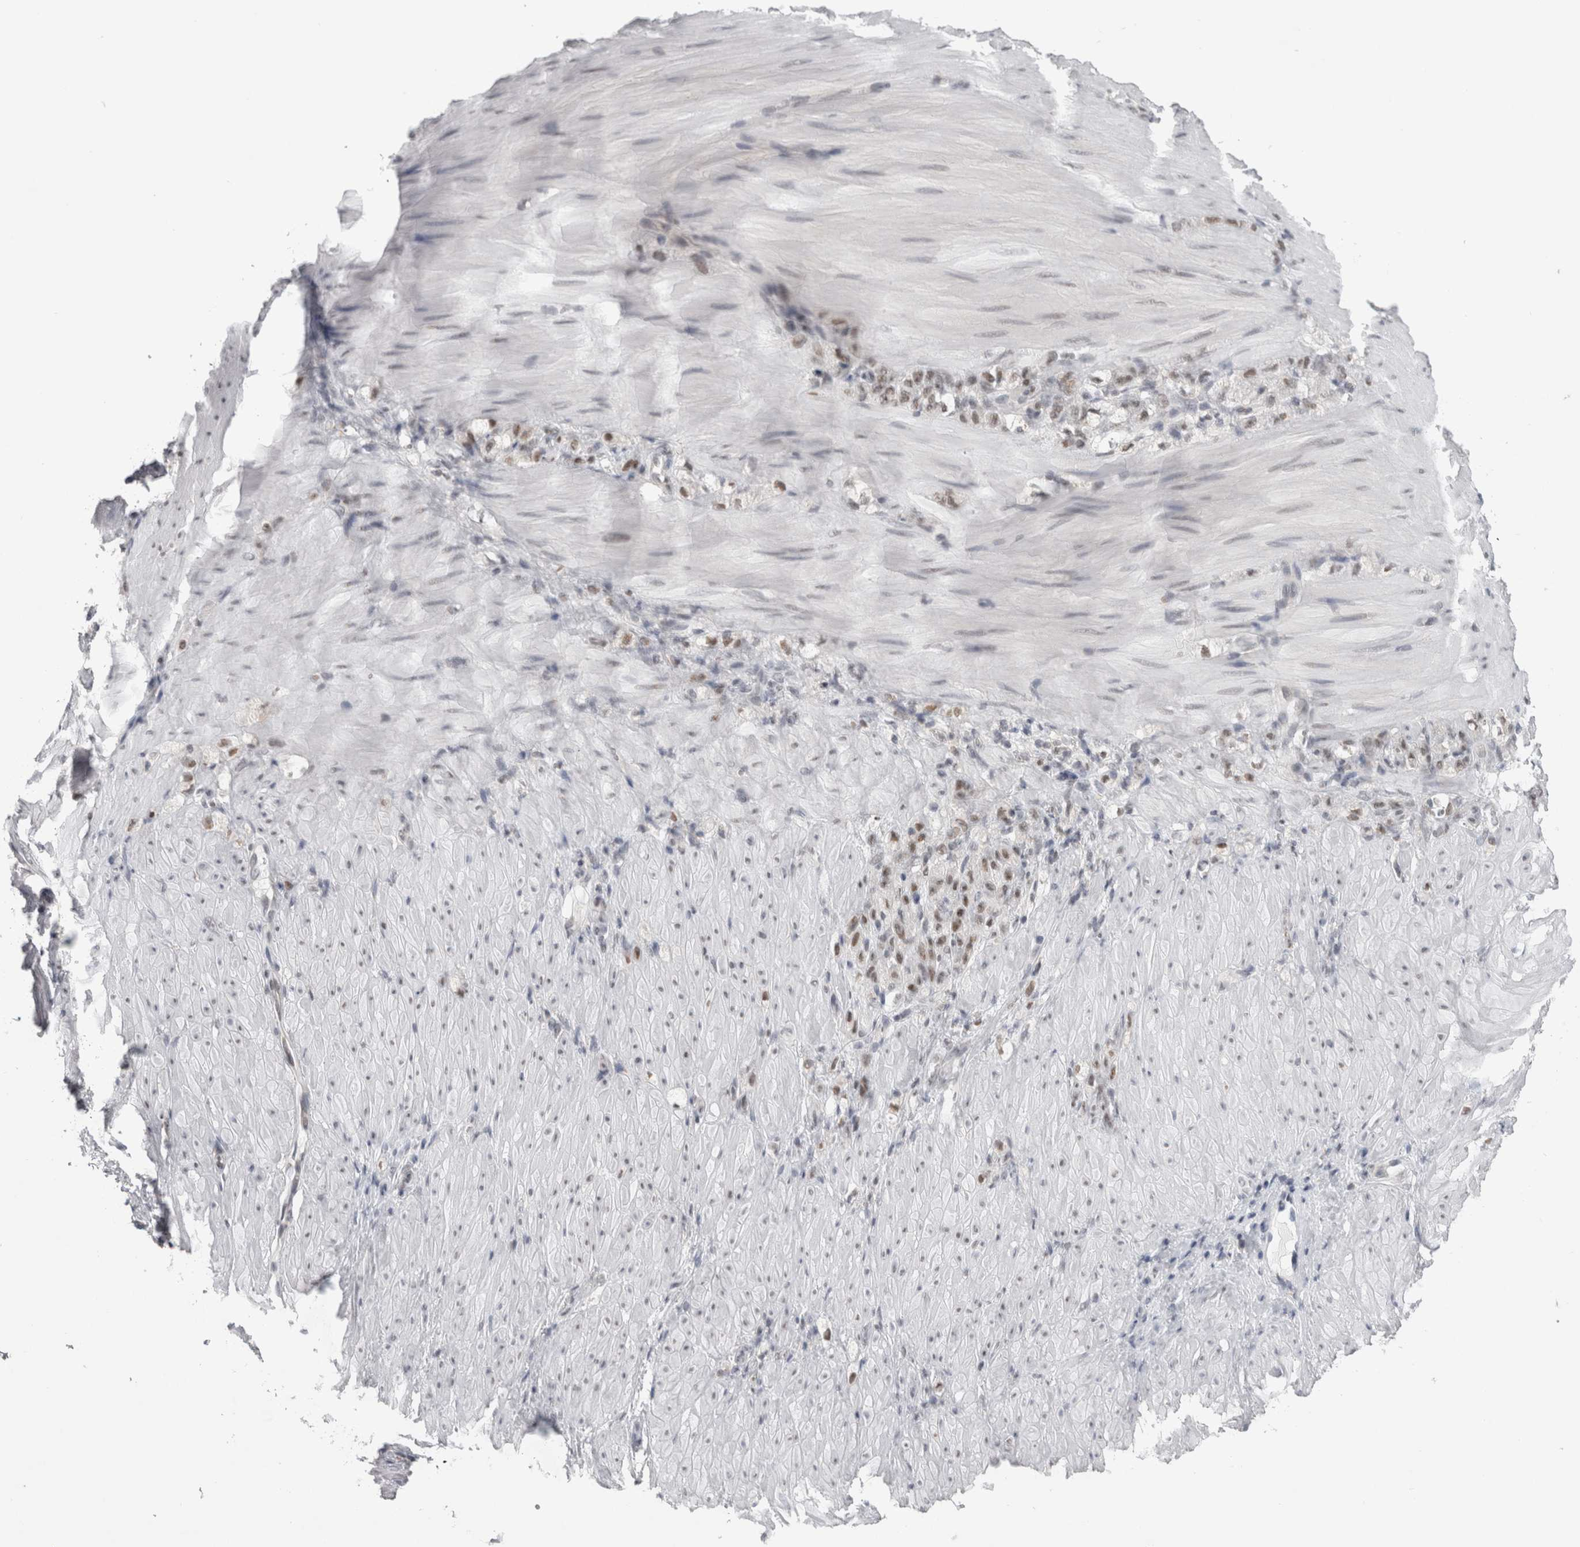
{"staining": {"intensity": "moderate", "quantity": "25%-75%", "location": "nuclear"}, "tissue": "stomach cancer", "cell_type": "Tumor cells", "image_type": "cancer", "snomed": [{"axis": "morphology", "description": "Normal tissue, NOS"}, {"axis": "morphology", "description": "Adenocarcinoma, NOS"}, {"axis": "topography", "description": "Stomach"}], "caption": "Moderate nuclear expression for a protein is present in about 25%-75% of tumor cells of adenocarcinoma (stomach) using immunohistochemistry.", "gene": "PSMB2", "patient": {"sex": "male", "age": 82}}